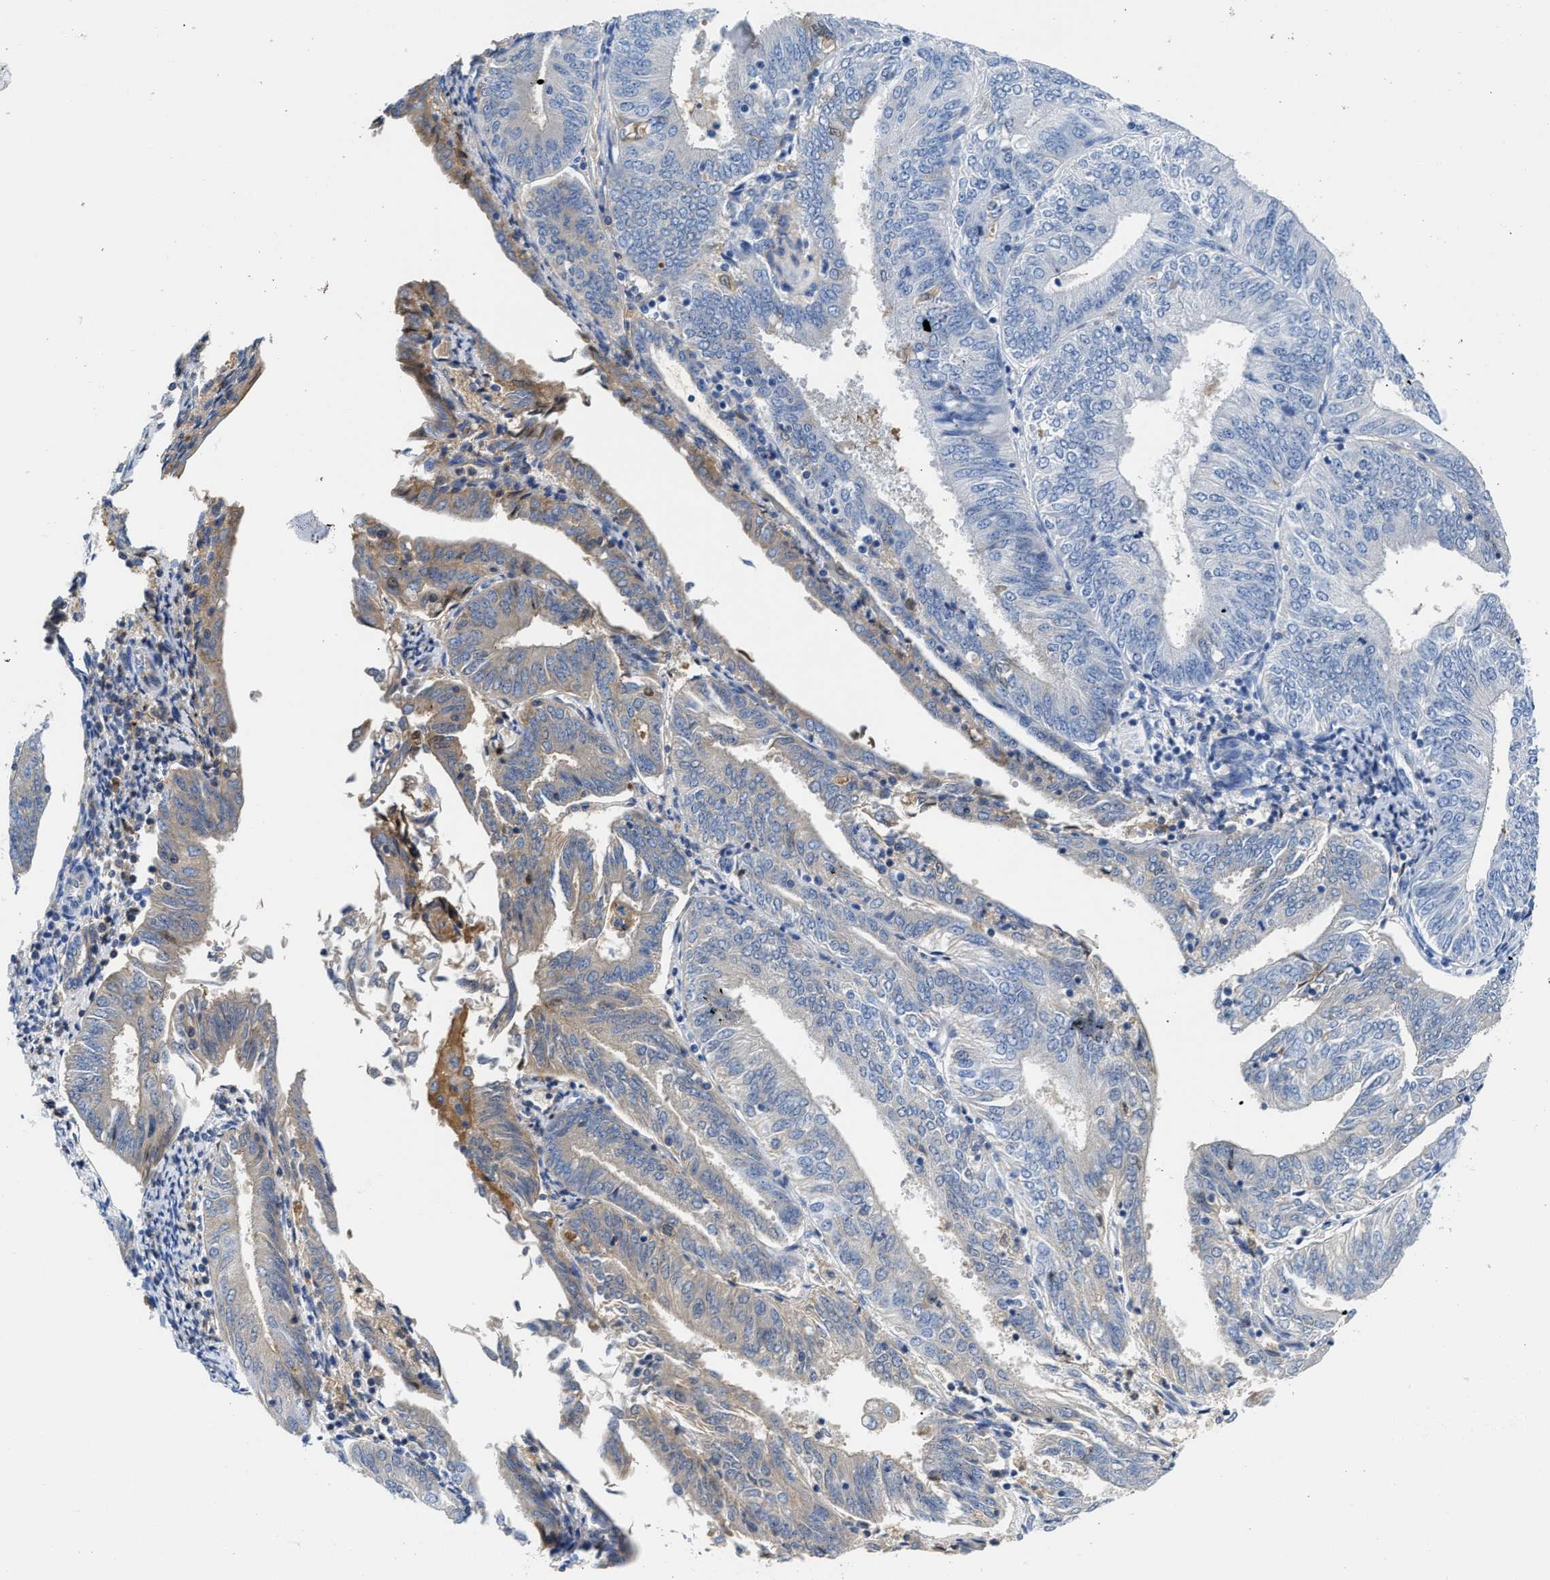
{"staining": {"intensity": "moderate", "quantity": "<25%", "location": "cytoplasmic/membranous"}, "tissue": "endometrial cancer", "cell_type": "Tumor cells", "image_type": "cancer", "snomed": [{"axis": "morphology", "description": "Adenocarcinoma, NOS"}, {"axis": "topography", "description": "Endometrium"}], "caption": "Endometrial cancer (adenocarcinoma) stained with a protein marker displays moderate staining in tumor cells.", "gene": "GC", "patient": {"sex": "female", "age": 58}}